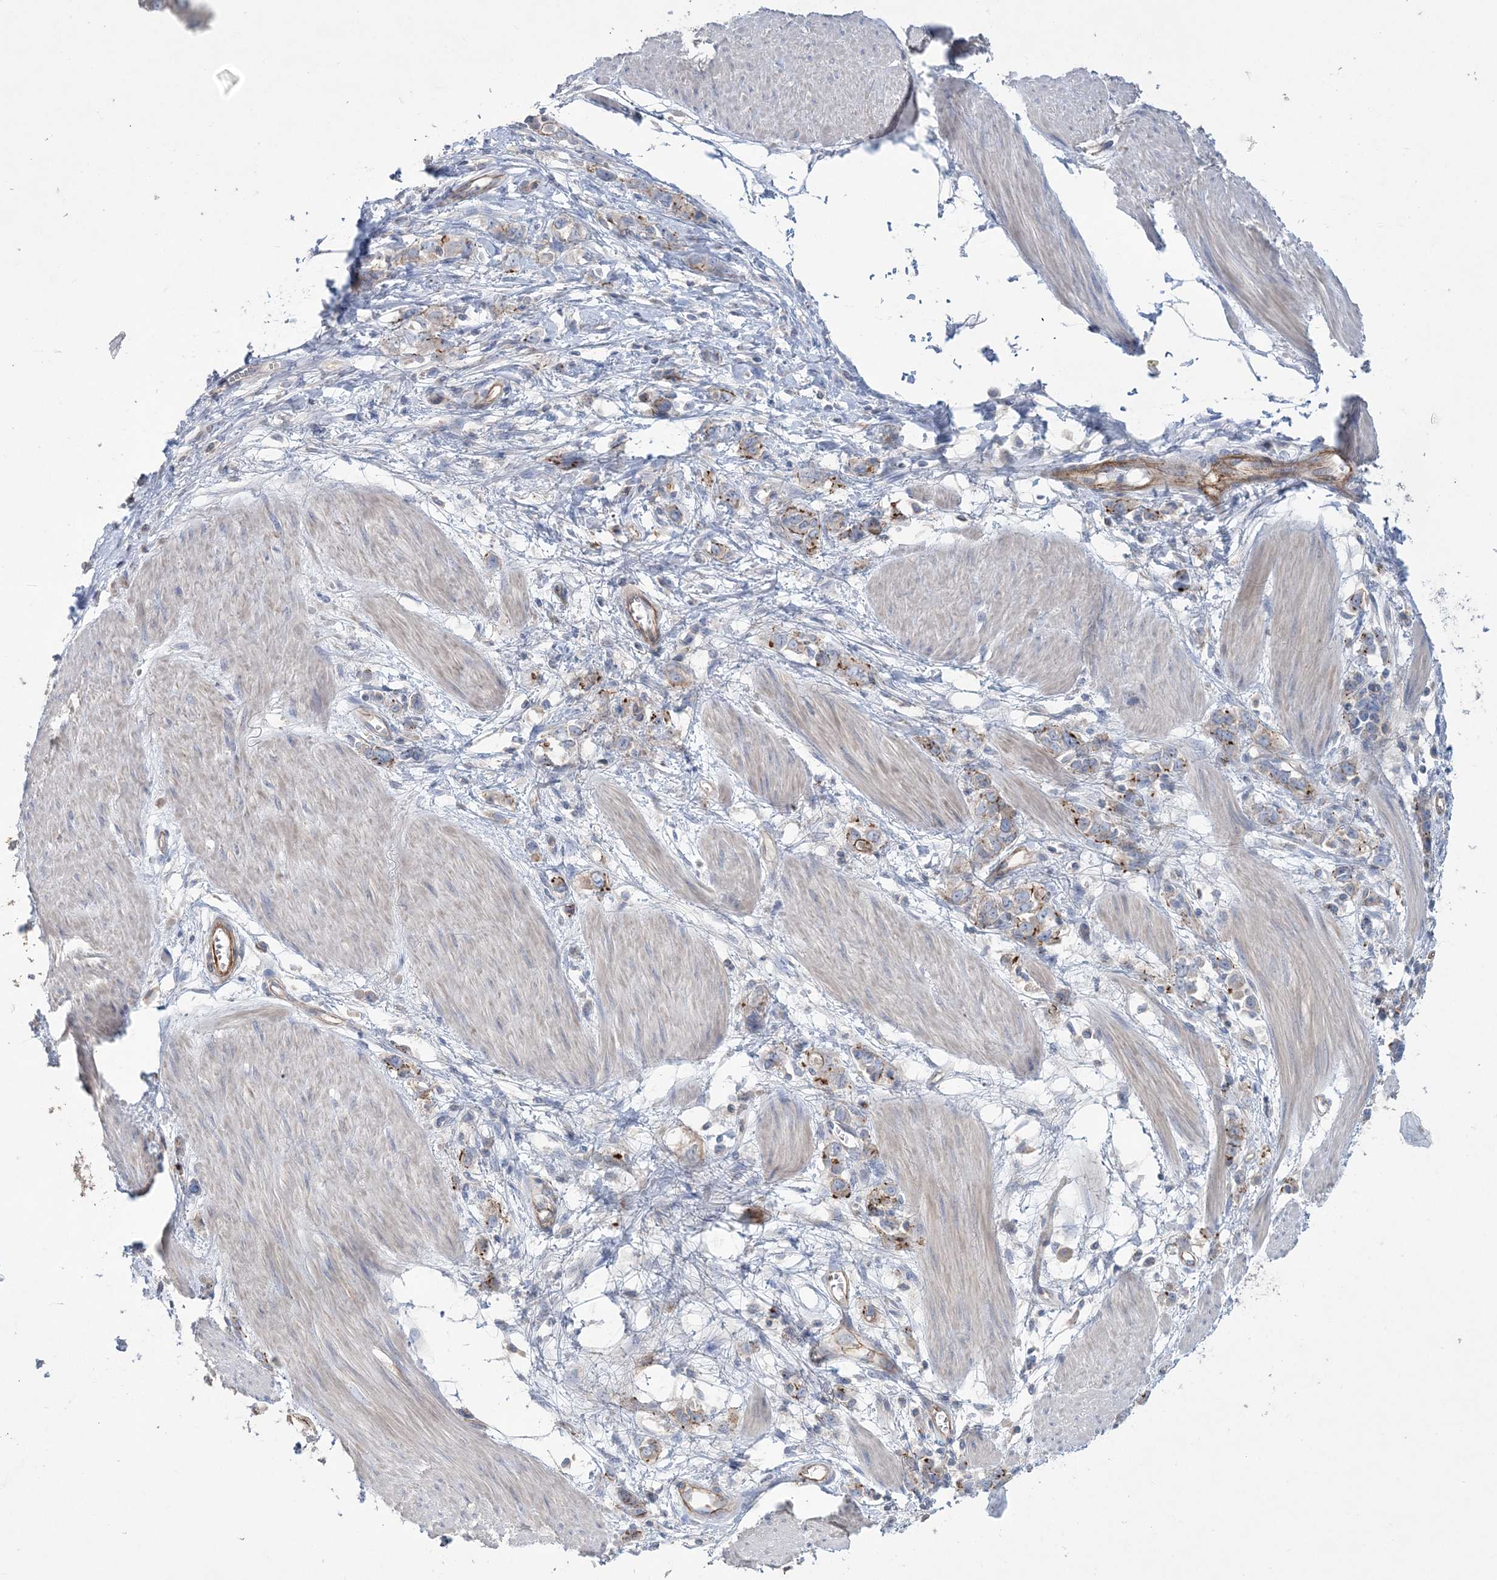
{"staining": {"intensity": "moderate", "quantity": "<25%", "location": "cytoplasmic/membranous"}, "tissue": "stomach cancer", "cell_type": "Tumor cells", "image_type": "cancer", "snomed": [{"axis": "morphology", "description": "Adenocarcinoma, NOS"}, {"axis": "topography", "description": "Stomach"}], "caption": "Protein expression analysis of human stomach cancer reveals moderate cytoplasmic/membranous positivity in about <25% of tumor cells. The protein is stained brown, and the nuclei are stained in blue (DAB IHC with brightfield microscopy, high magnification).", "gene": "PIGC", "patient": {"sex": "female", "age": 76}}